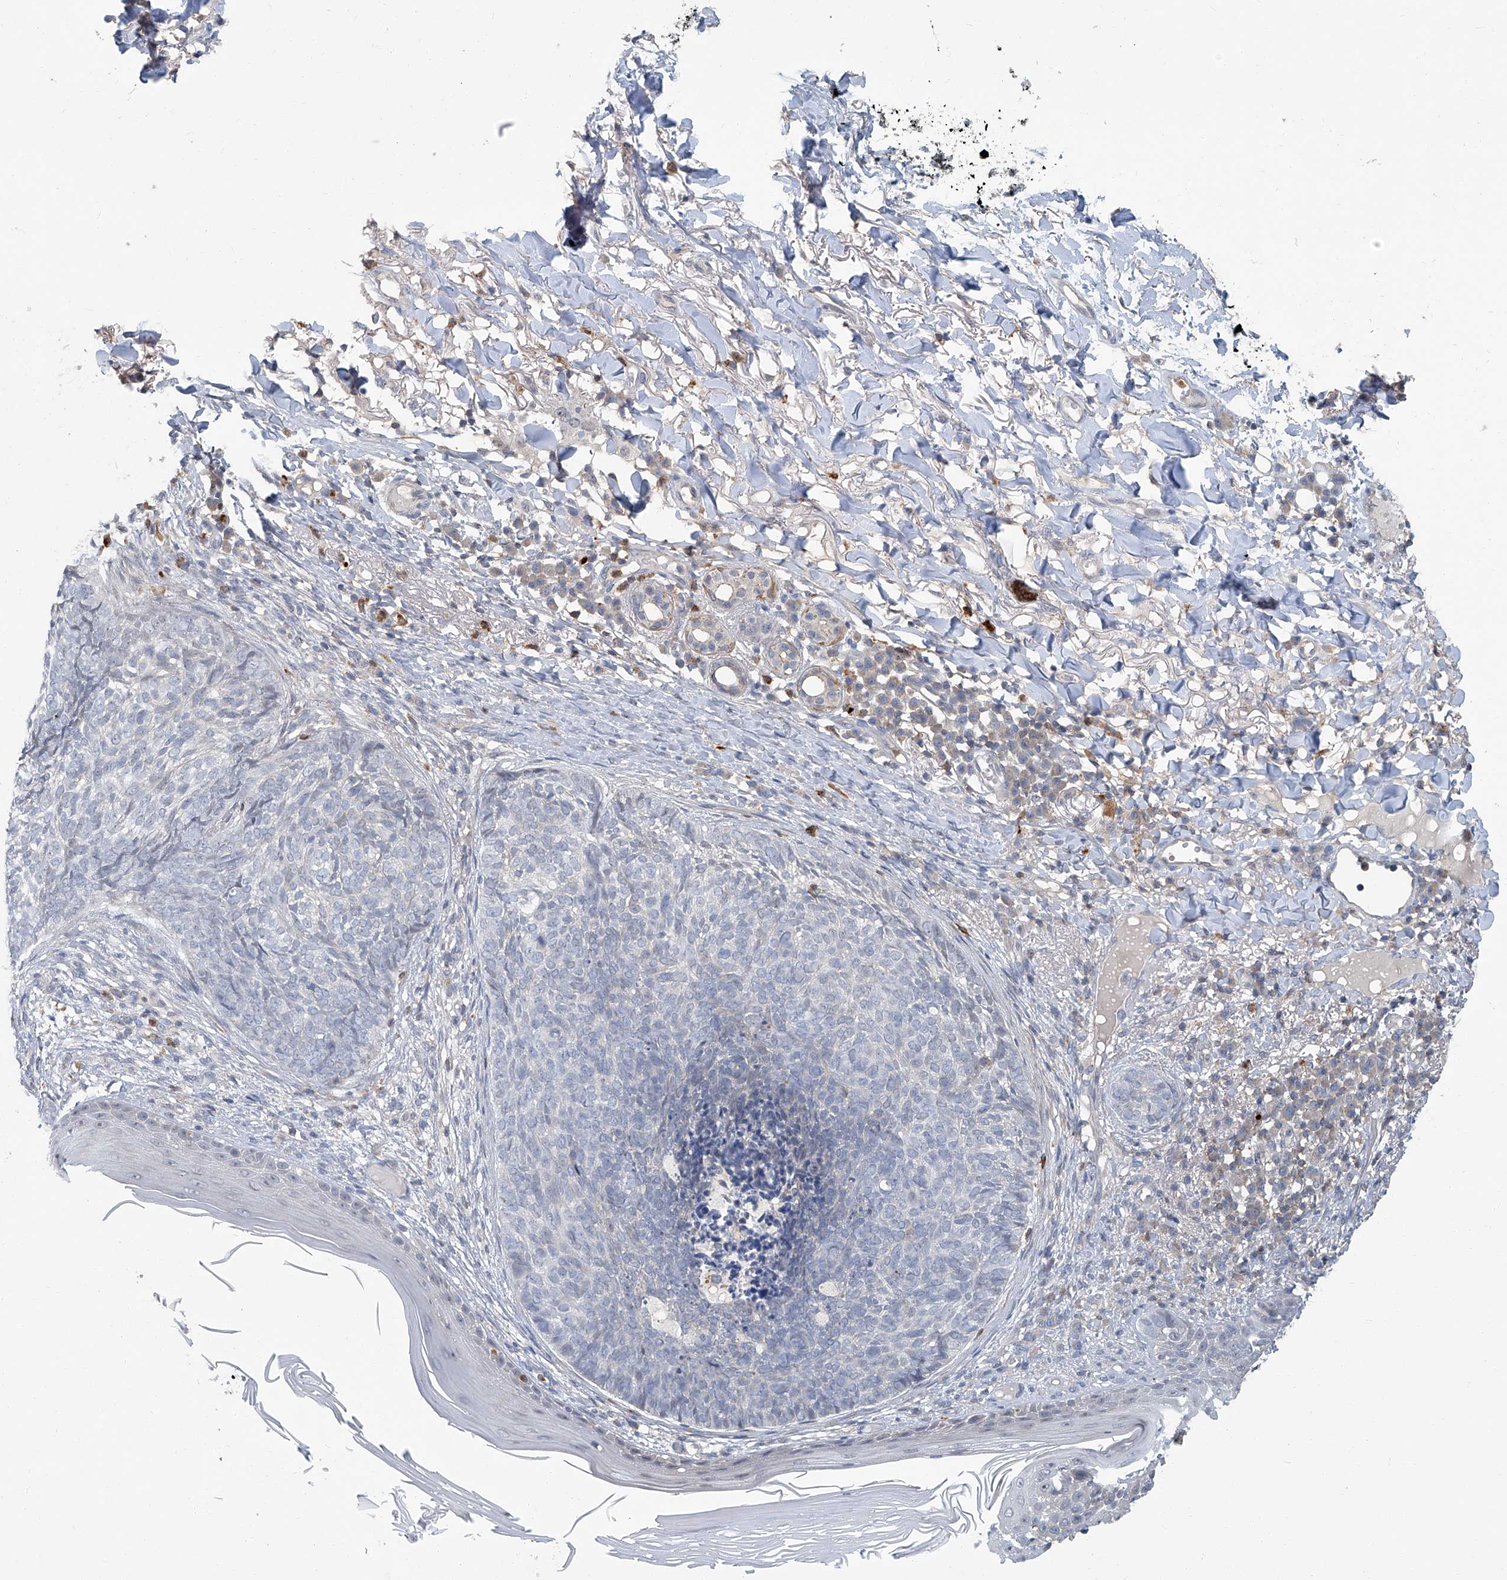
{"staining": {"intensity": "negative", "quantity": "none", "location": "none"}, "tissue": "skin cancer", "cell_type": "Tumor cells", "image_type": "cancer", "snomed": [{"axis": "morphology", "description": "Basal cell carcinoma"}, {"axis": "topography", "description": "Skin"}], "caption": "Histopathology image shows no significant protein expression in tumor cells of skin basal cell carcinoma.", "gene": "AKNAD1", "patient": {"sex": "male", "age": 85}}